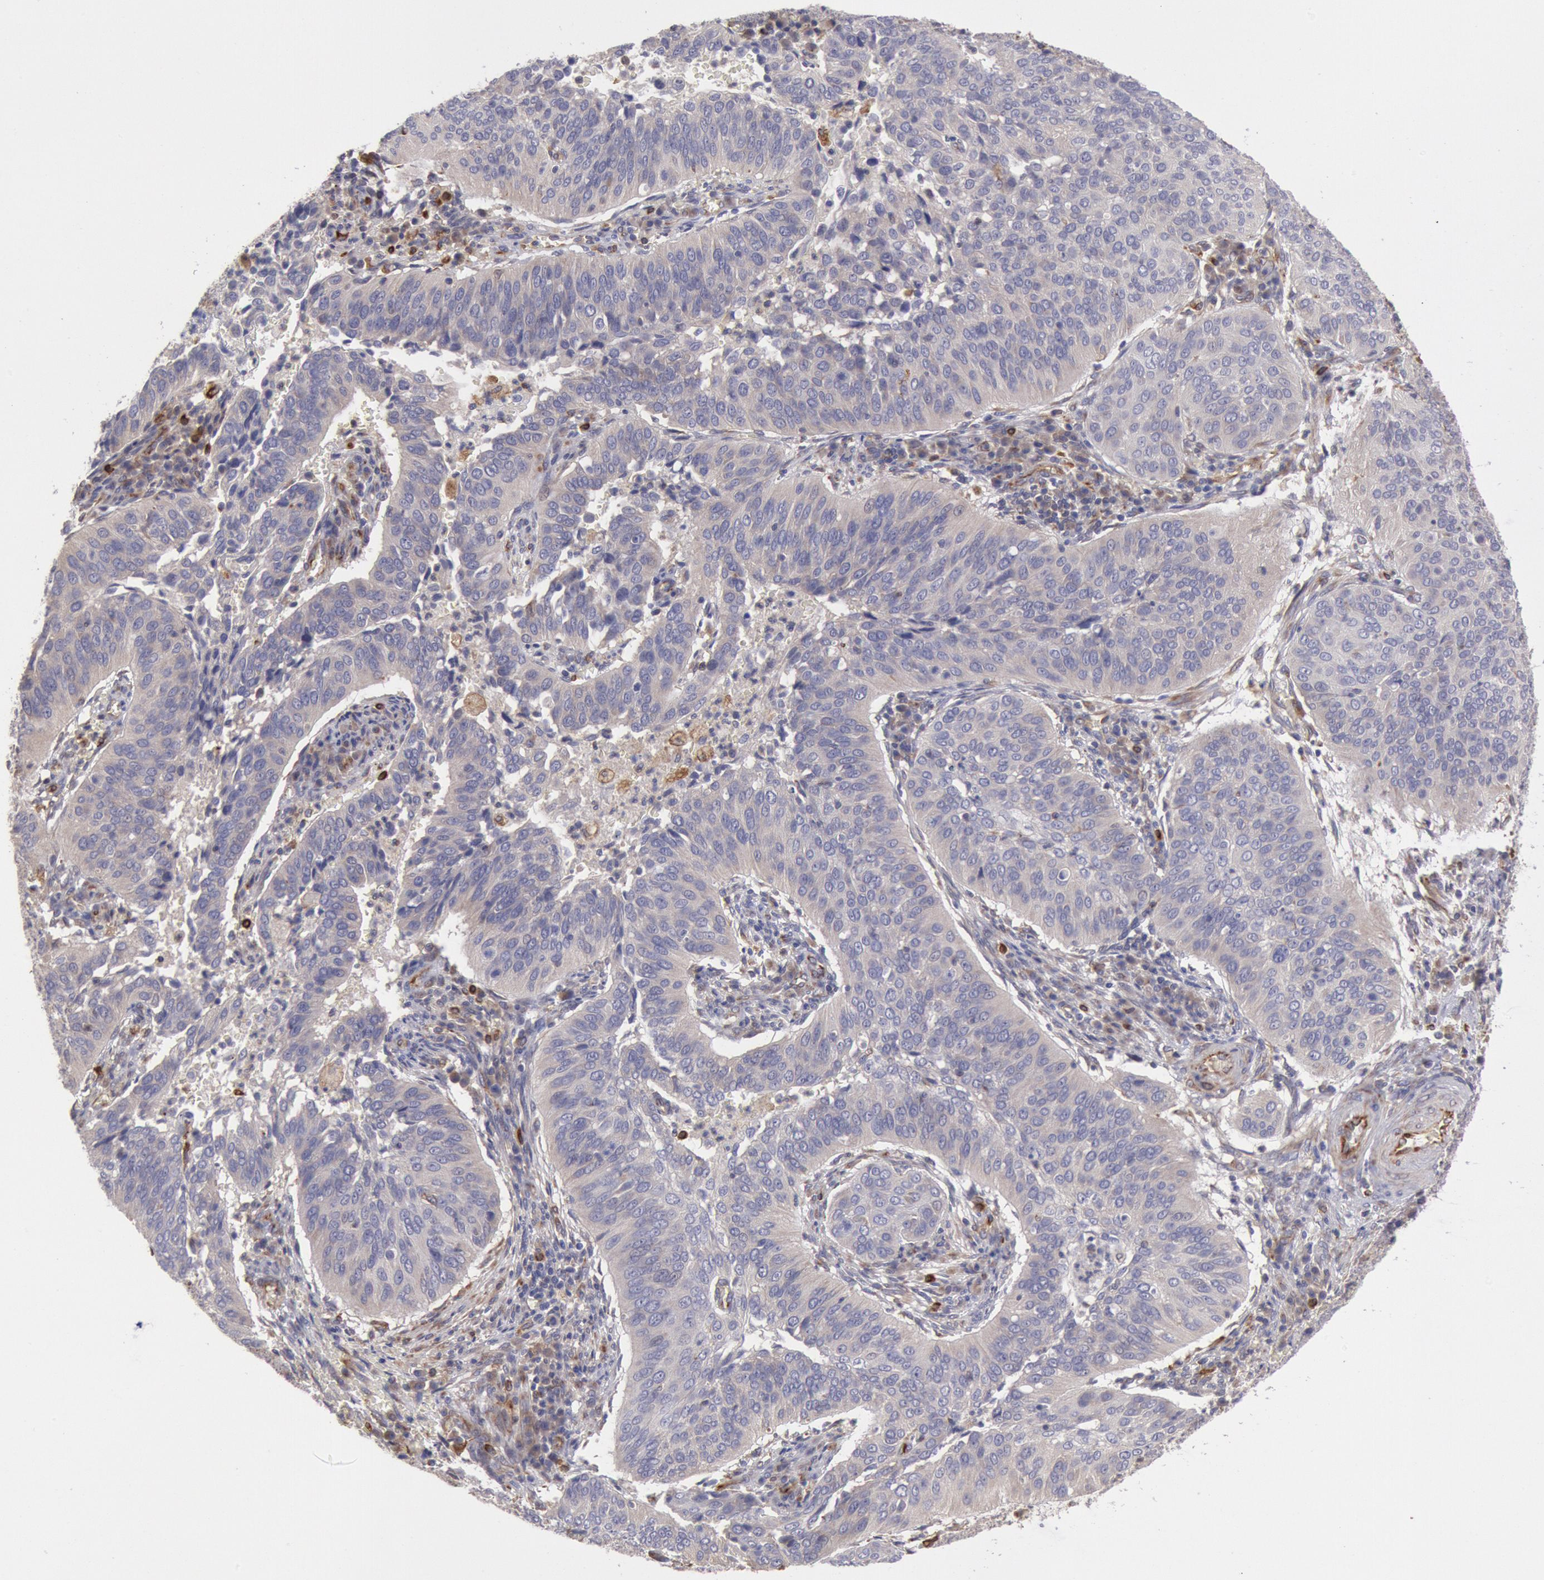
{"staining": {"intensity": "negative", "quantity": "none", "location": "none"}, "tissue": "cervical cancer", "cell_type": "Tumor cells", "image_type": "cancer", "snomed": [{"axis": "morphology", "description": "Squamous cell carcinoma, NOS"}, {"axis": "topography", "description": "Cervix"}], "caption": "Immunohistochemical staining of human squamous cell carcinoma (cervical) shows no significant positivity in tumor cells.", "gene": "RNF139", "patient": {"sex": "female", "age": 39}}